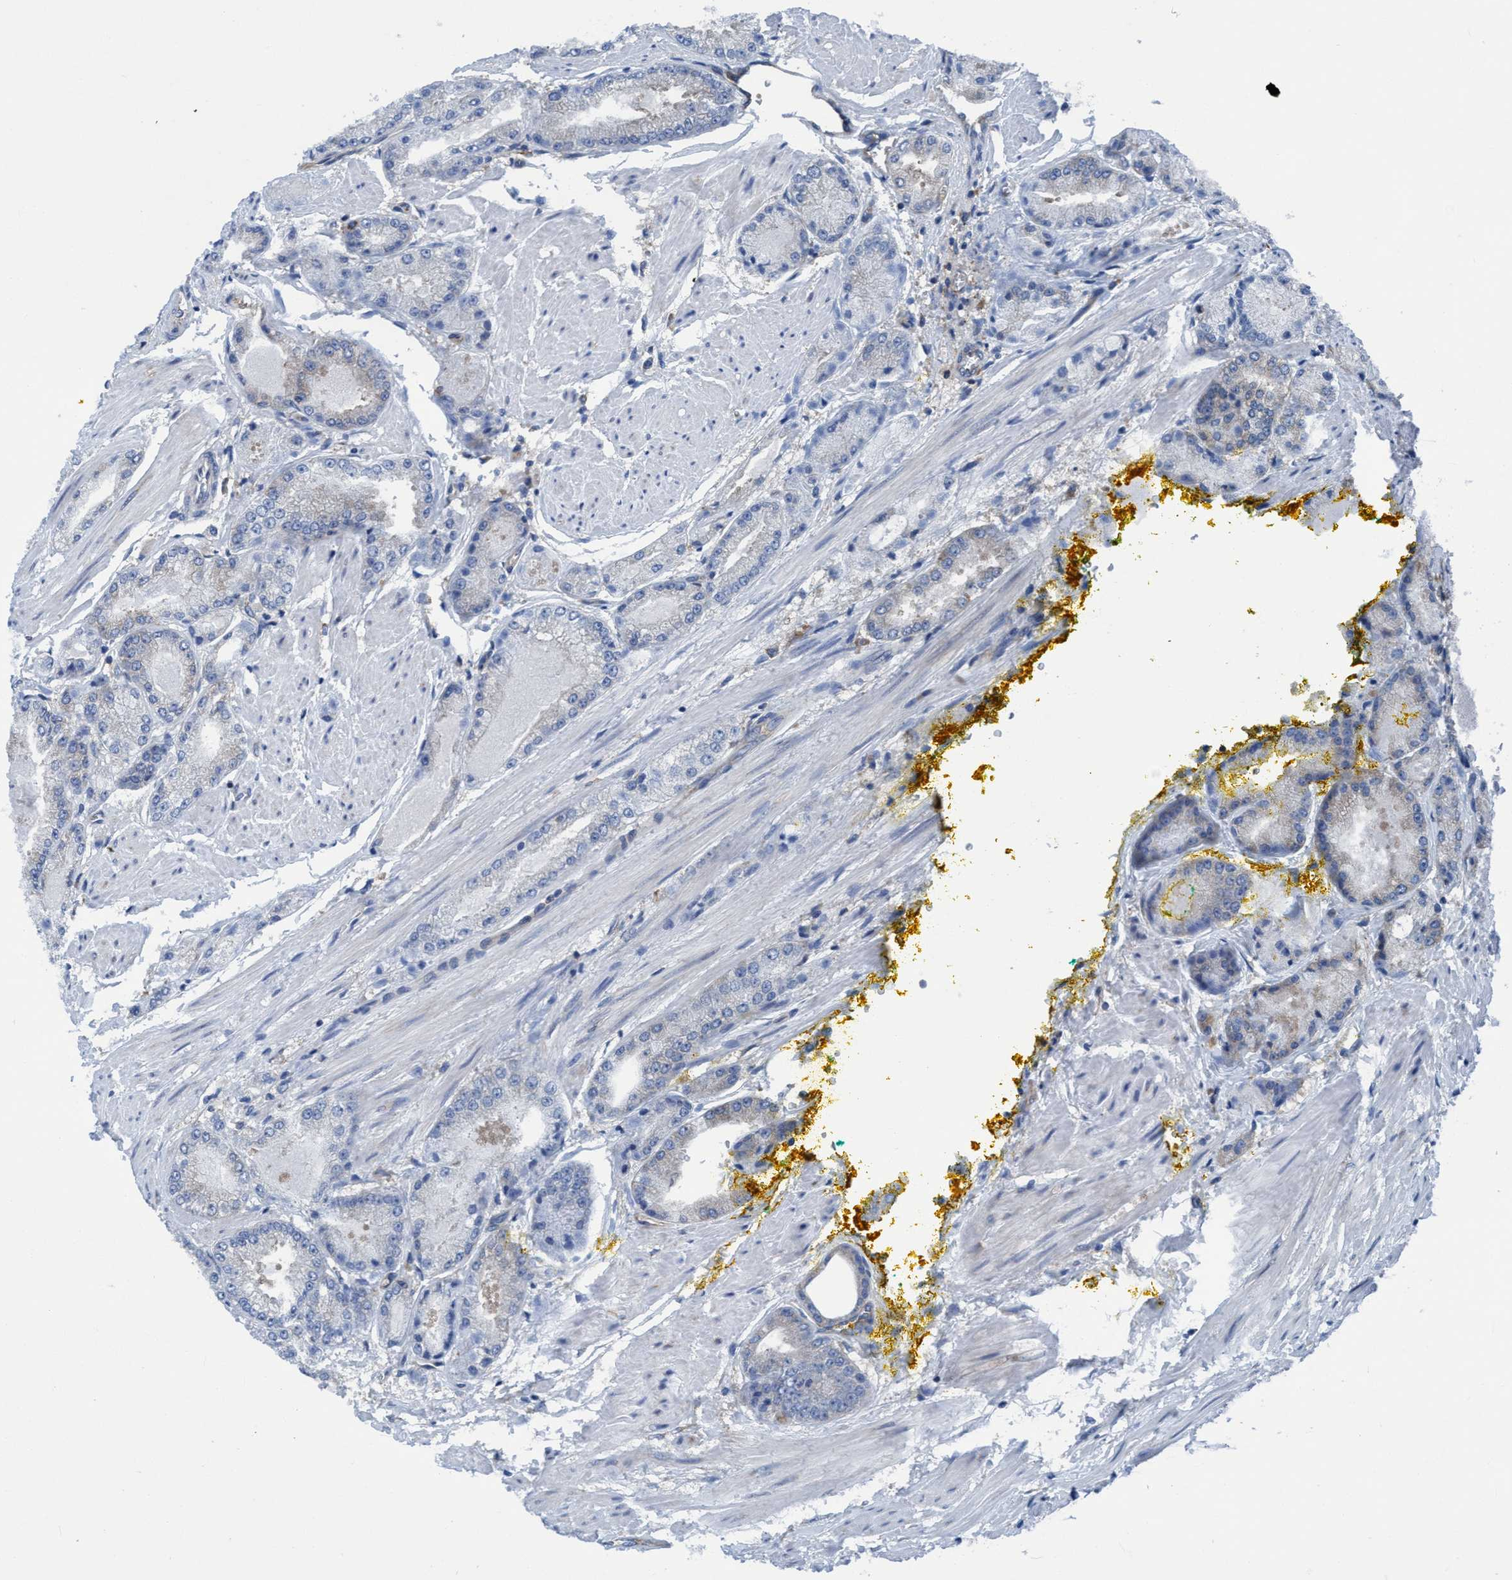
{"staining": {"intensity": "negative", "quantity": "none", "location": "none"}, "tissue": "prostate cancer", "cell_type": "Tumor cells", "image_type": "cancer", "snomed": [{"axis": "morphology", "description": "Adenocarcinoma, High grade"}, {"axis": "topography", "description": "Prostate"}], "caption": "Image shows no protein staining in tumor cells of prostate adenocarcinoma (high-grade) tissue.", "gene": "NMT1", "patient": {"sex": "male", "age": 50}}